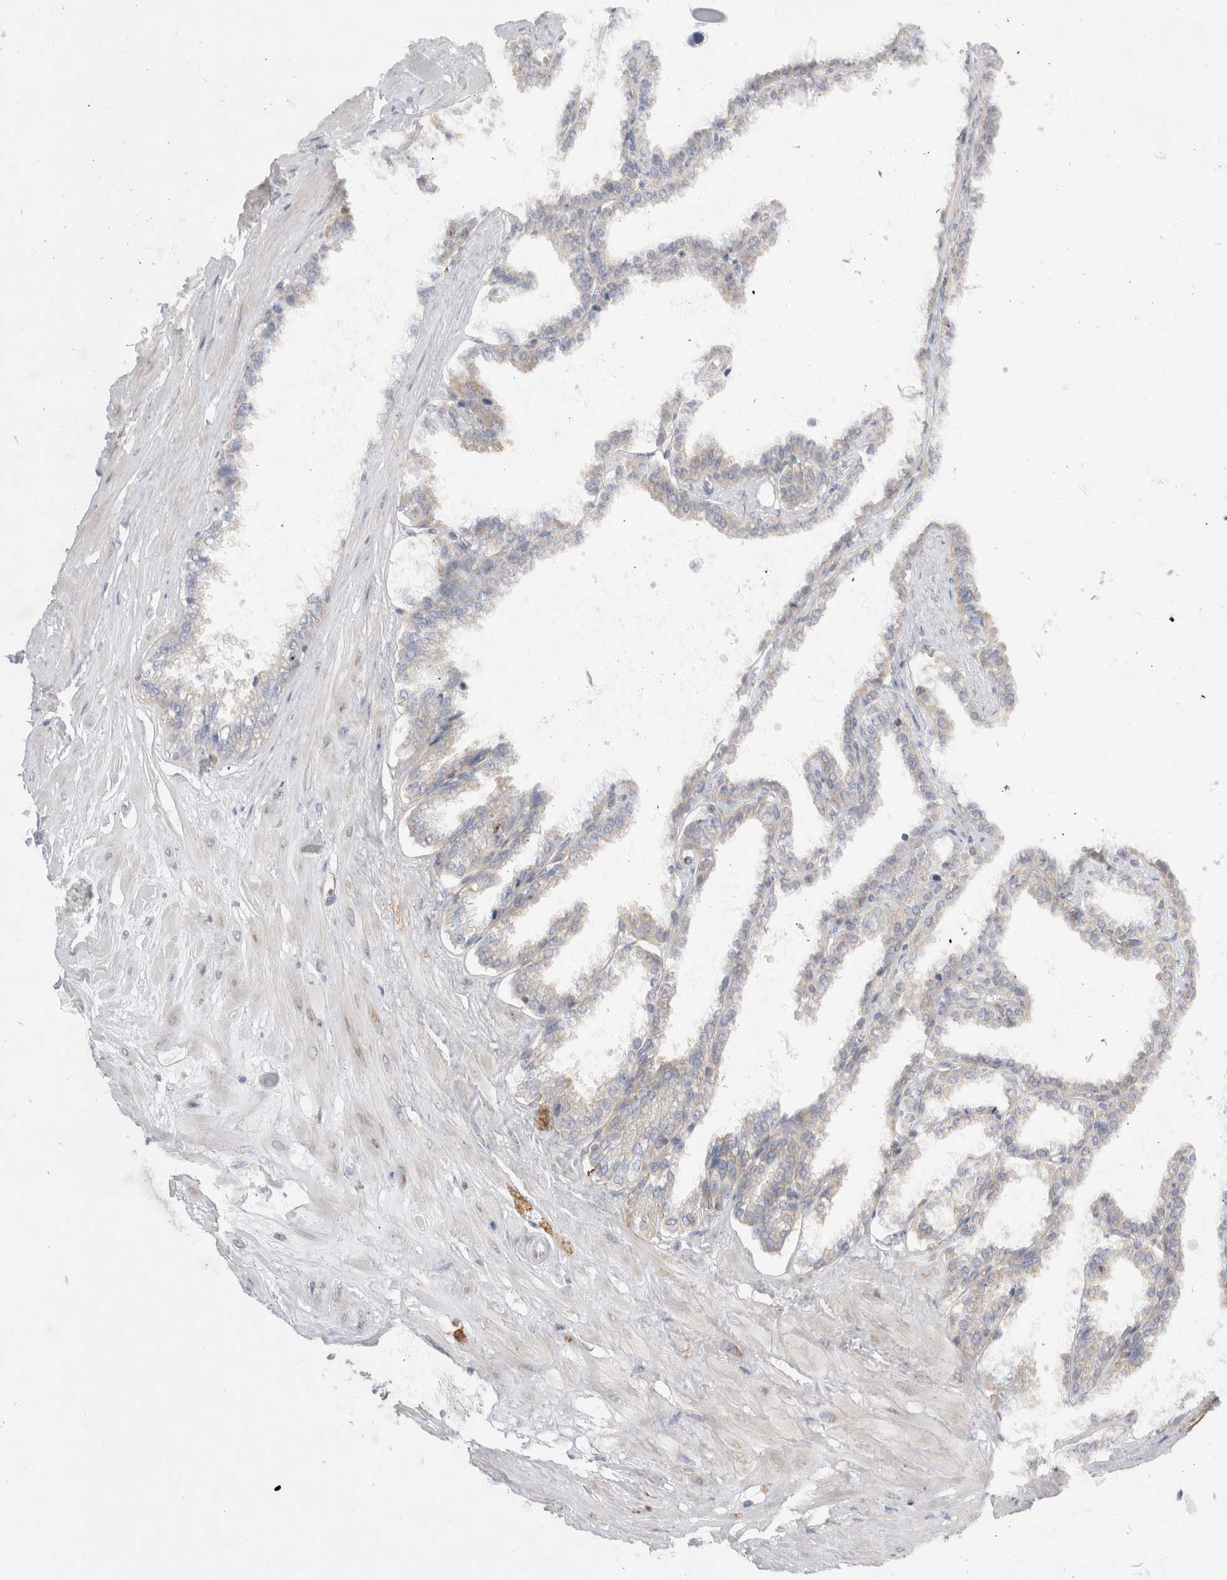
{"staining": {"intensity": "weak", "quantity": "<25%", "location": "cytoplasmic/membranous"}, "tissue": "seminal vesicle", "cell_type": "Glandular cells", "image_type": "normal", "snomed": [{"axis": "morphology", "description": "Normal tissue, NOS"}, {"axis": "topography", "description": "Seminal veicle"}], "caption": "This is an immunohistochemistry image of normal seminal vesicle. There is no positivity in glandular cells.", "gene": "ZNF23", "patient": {"sex": "male", "age": 46}}